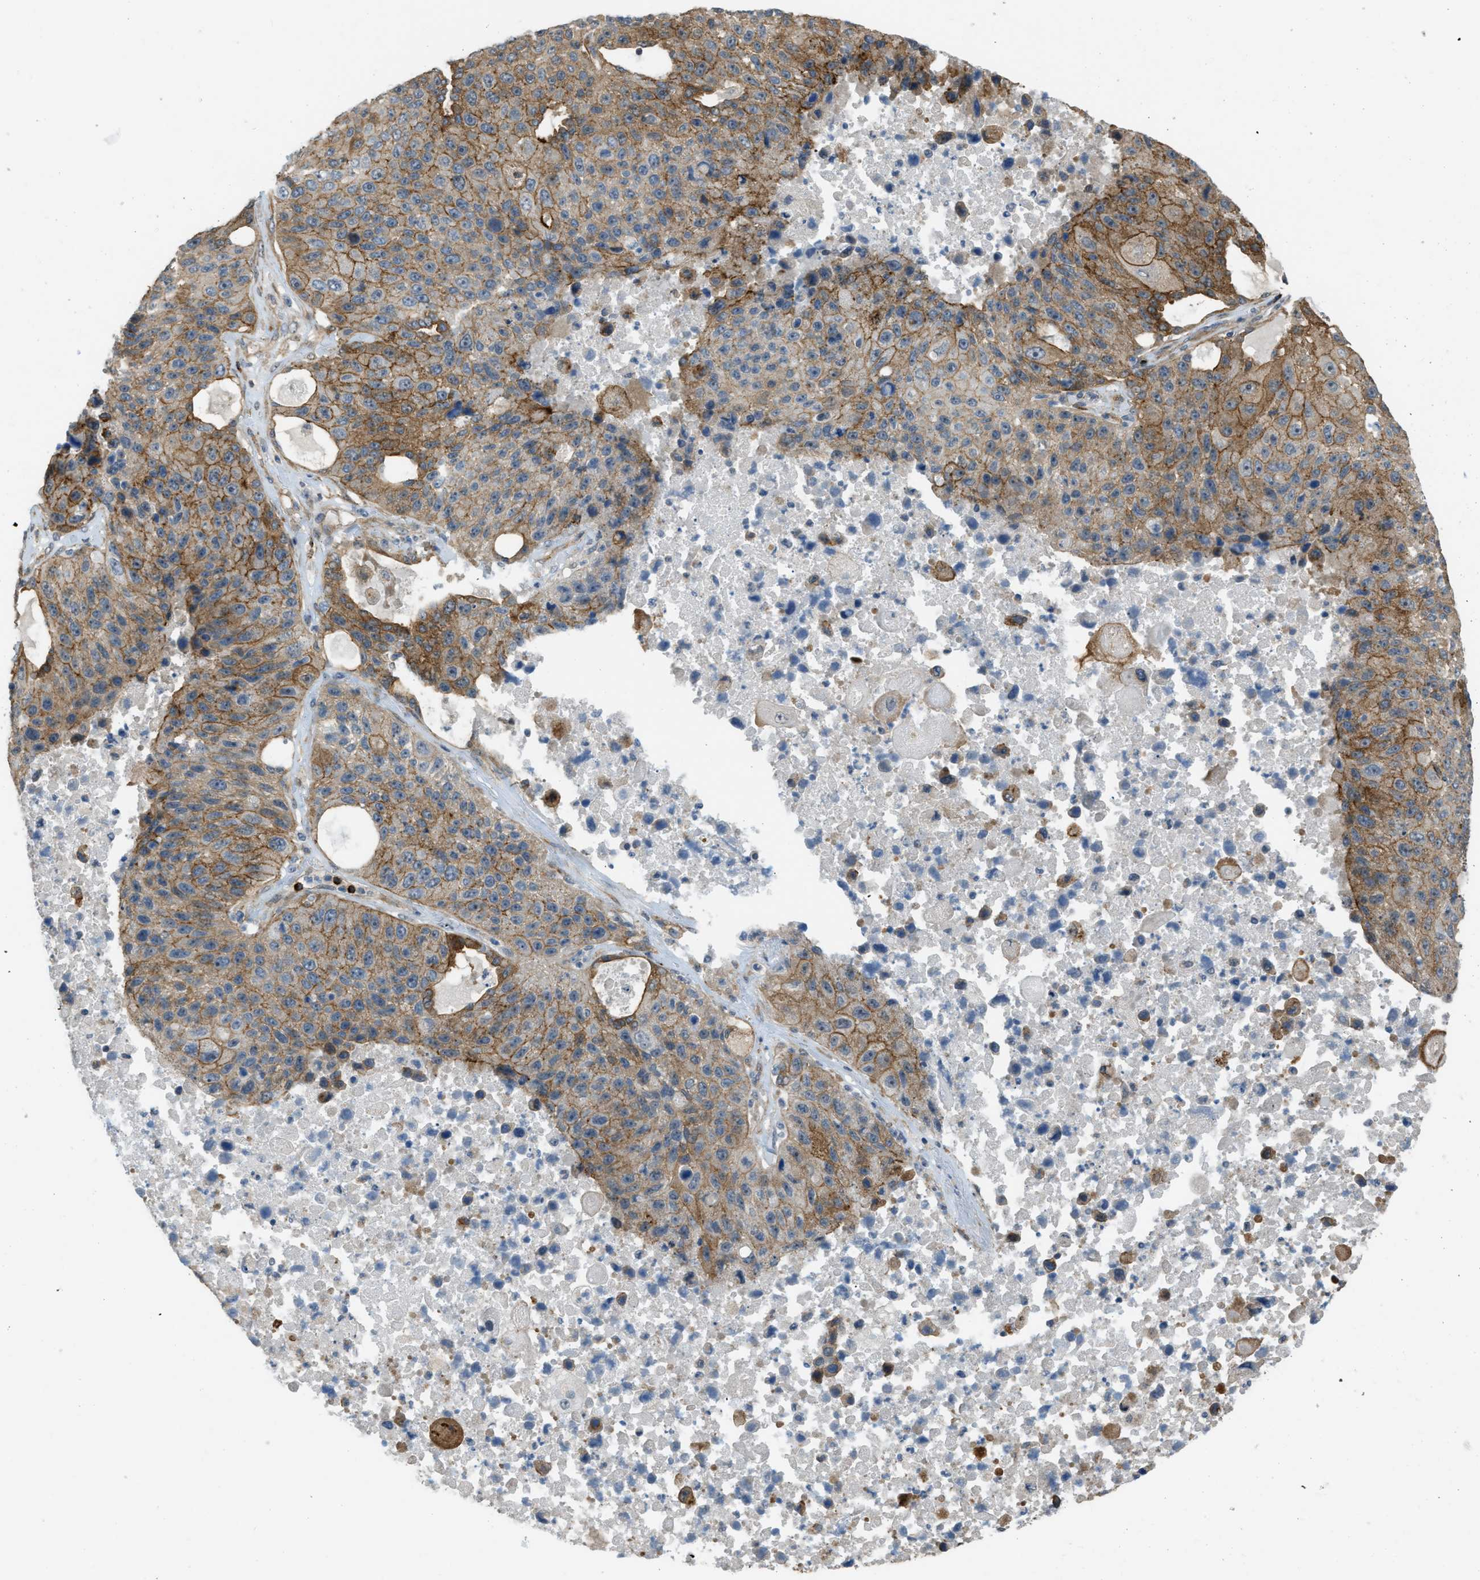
{"staining": {"intensity": "moderate", "quantity": ">75%", "location": "cytoplasmic/membranous"}, "tissue": "lung cancer", "cell_type": "Tumor cells", "image_type": "cancer", "snomed": [{"axis": "morphology", "description": "Squamous cell carcinoma, NOS"}, {"axis": "topography", "description": "Lung"}], "caption": "Tumor cells exhibit medium levels of moderate cytoplasmic/membranous staining in approximately >75% of cells in human lung squamous cell carcinoma.", "gene": "KIAA1671", "patient": {"sex": "male", "age": 61}}